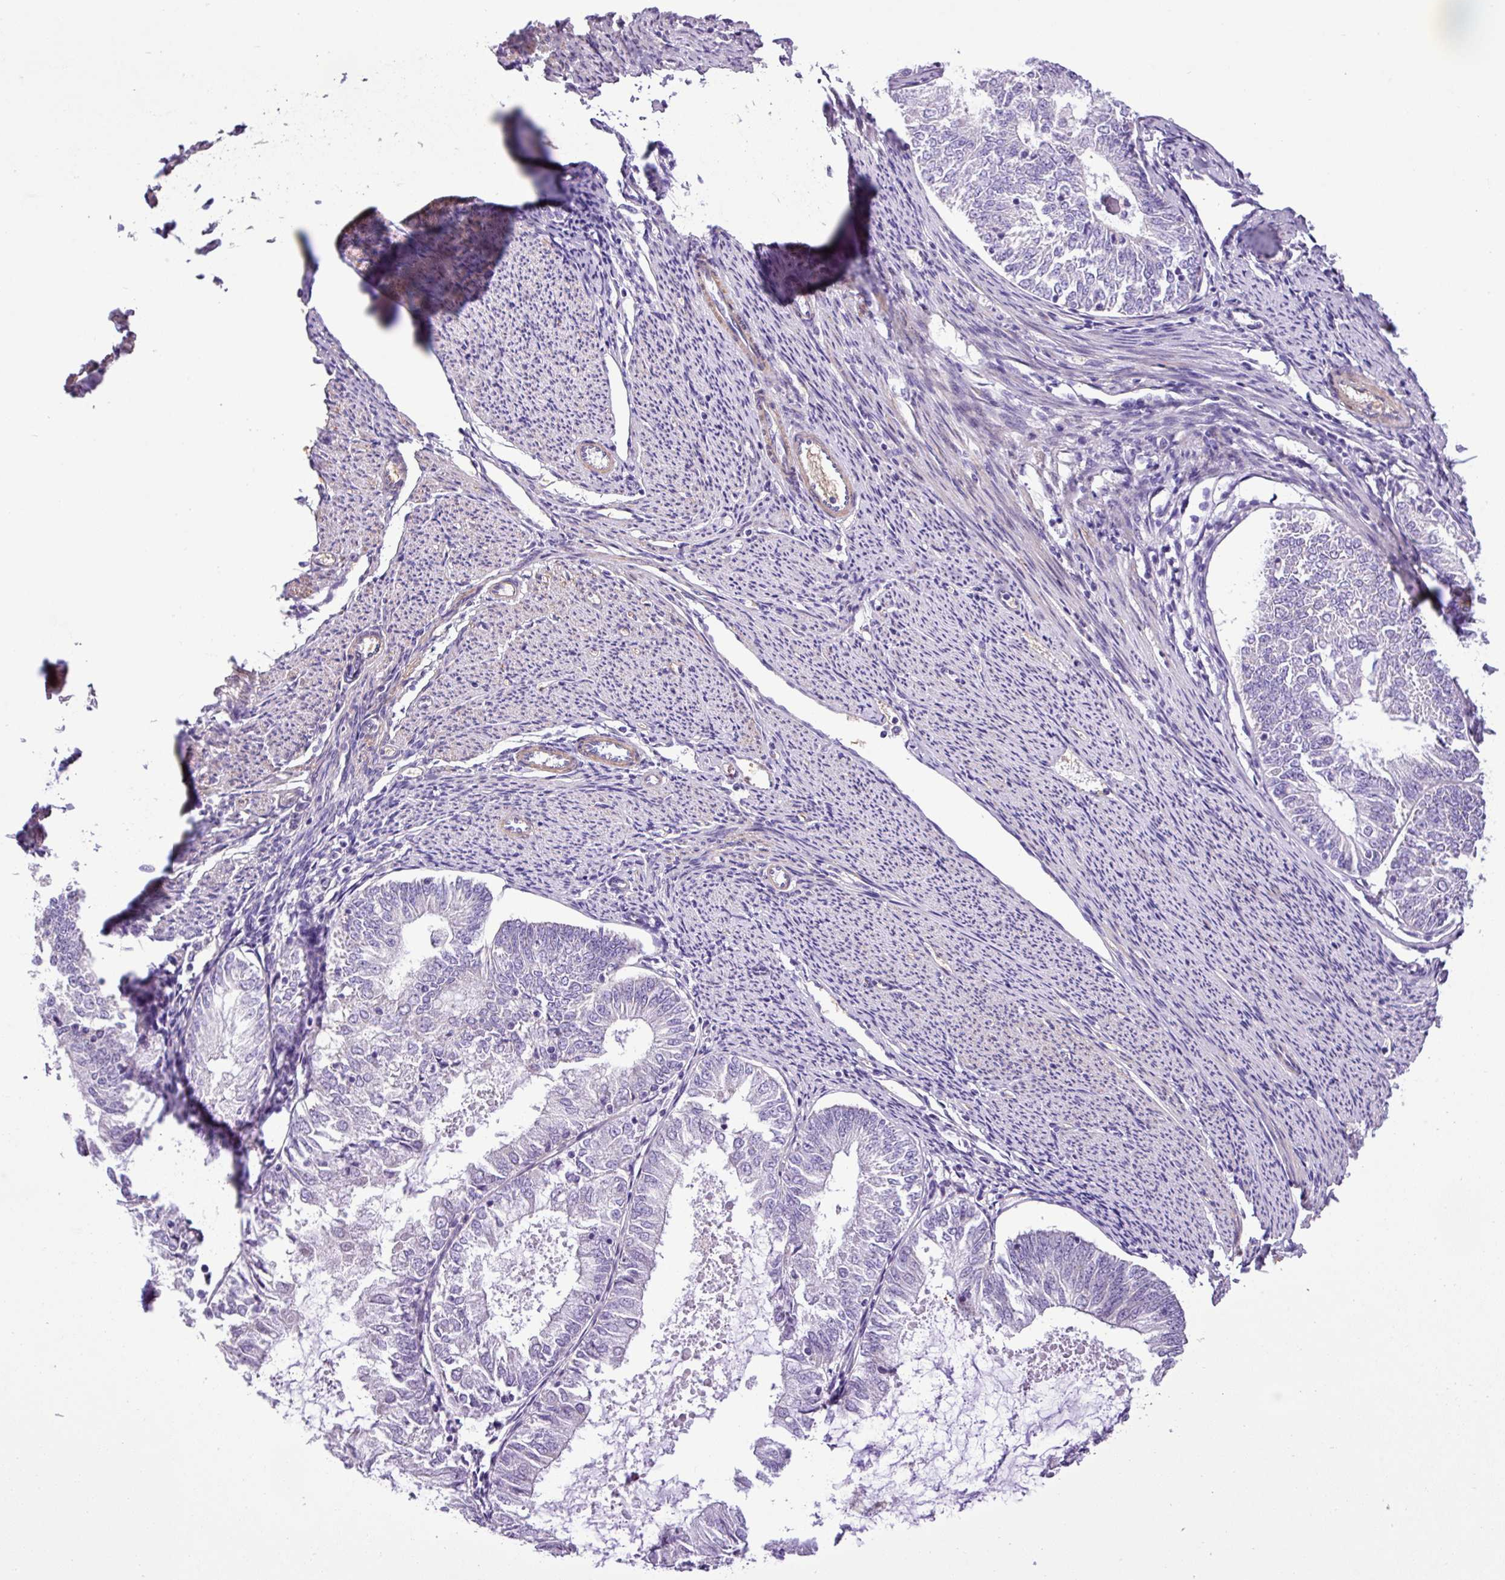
{"staining": {"intensity": "negative", "quantity": "none", "location": "none"}, "tissue": "endometrial cancer", "cell_type": "Tumor cells", "image_type": "cancer", "snomed": [{"axis": "morphology", "description": "Adenocarcinoma, NOS"}, {"axis": "topography", "description": "Endometrium"}], "caption": "A high-resolution image shows immunohistochemistry (IHC) staining of adenocarcinoma (endometrial), which reveals no significant expression in tumor cells. (DAB (3,3'-diaminobenzidine) immunohistochemistry (IHC) visualized using brightfield microscopy, high magnification).", "gene": "C11orf91", "patient": {"sex": "female", "age": 57}}